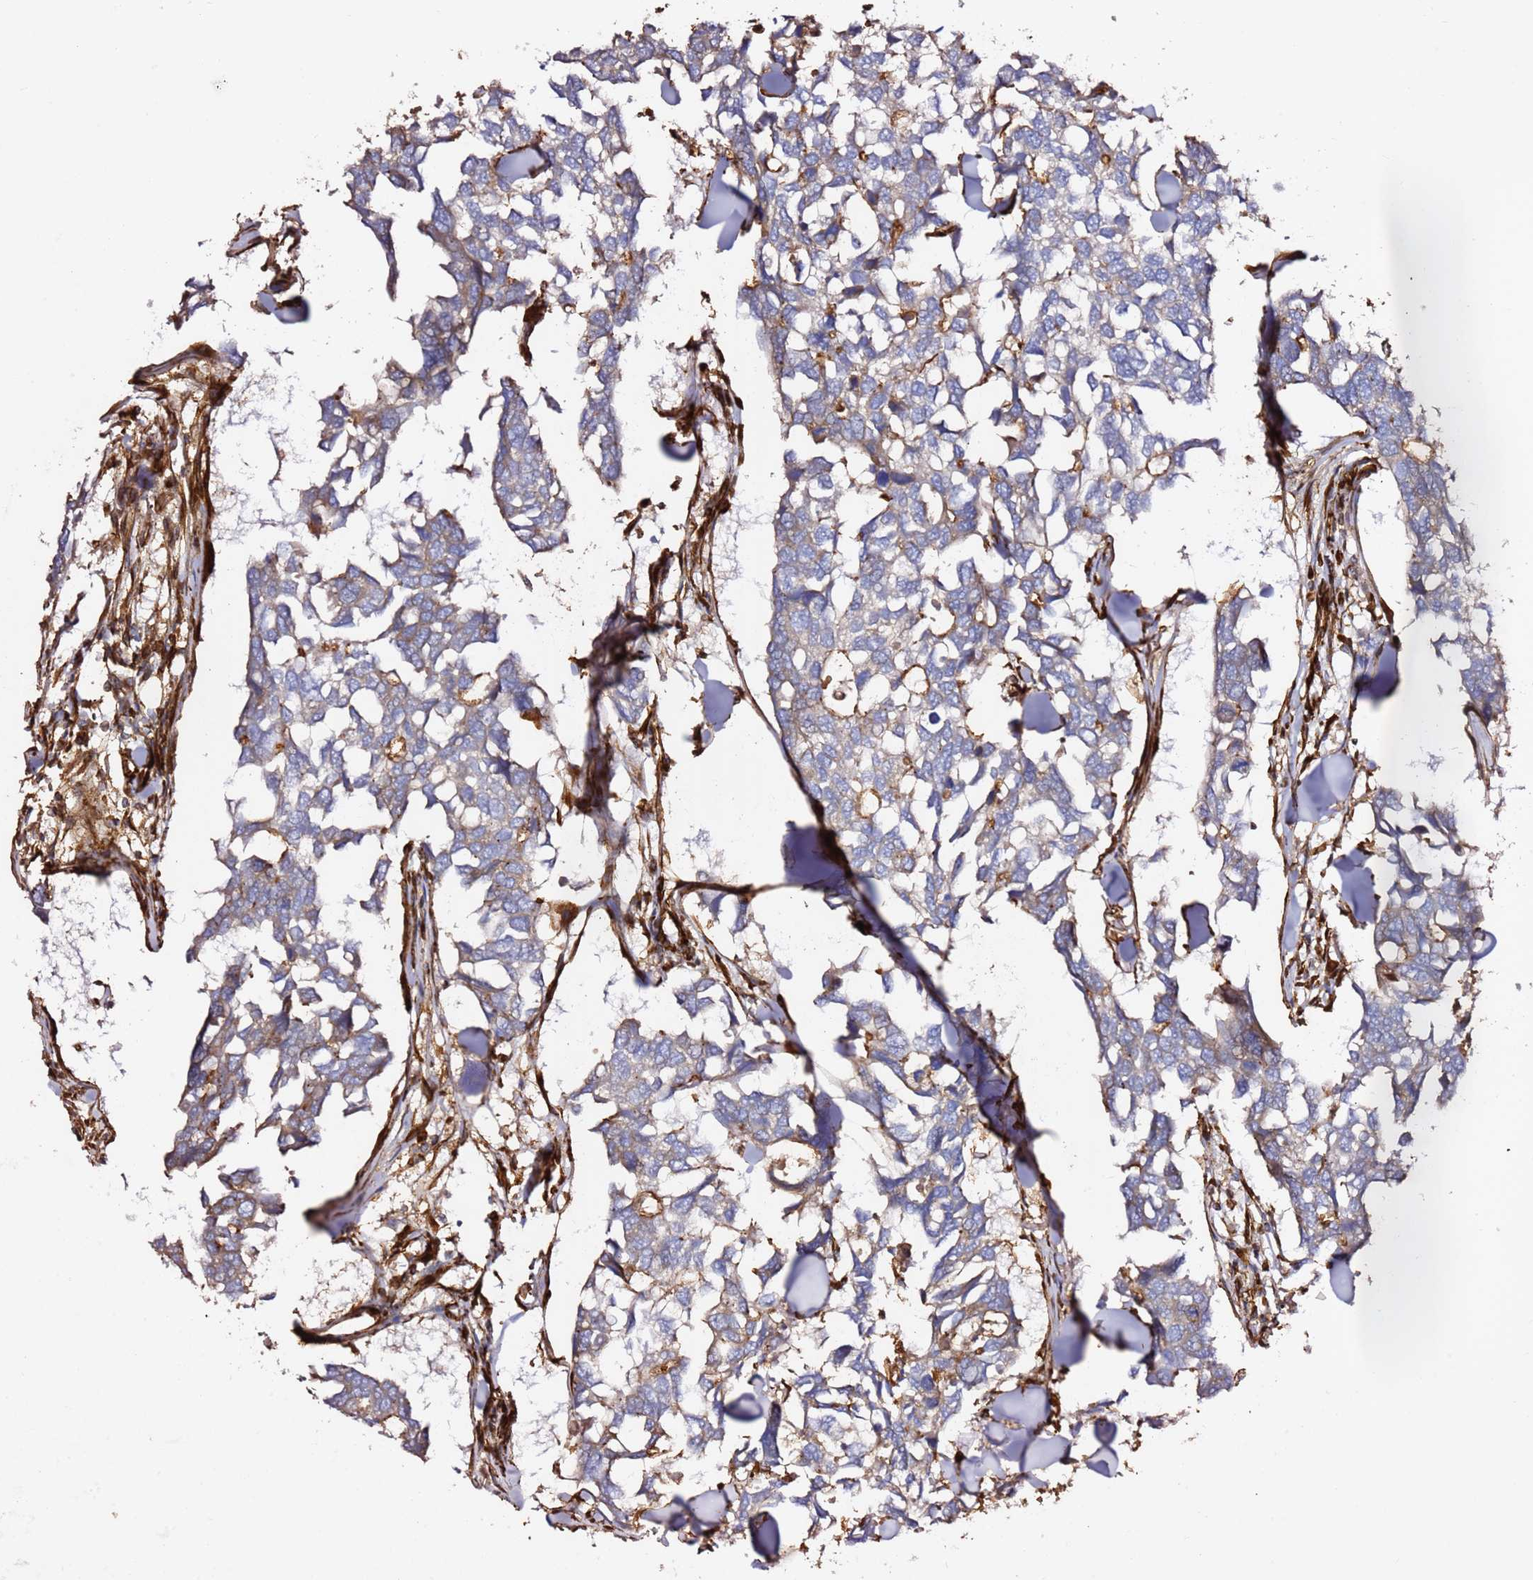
{"staining": {"intensity": "negative", "quantity": "none", "location": "none"}, "tissue": "breast cancer", "cell_type": "Tumor cells", "image_type": "cancer", "snomed": [{"axis": "morphology", "description": "Duct carcinoma"}, {"axis": "topography", "description": "Breast"}], "caption": "This histopathology image is of breast cancer stained with IHC to label a protein in brown with the nuclei are counter-stained blue. There is no positivity in tumor cells.", "gene": "MRGPRE", "patient": {"sex": "female", "age": 83}}